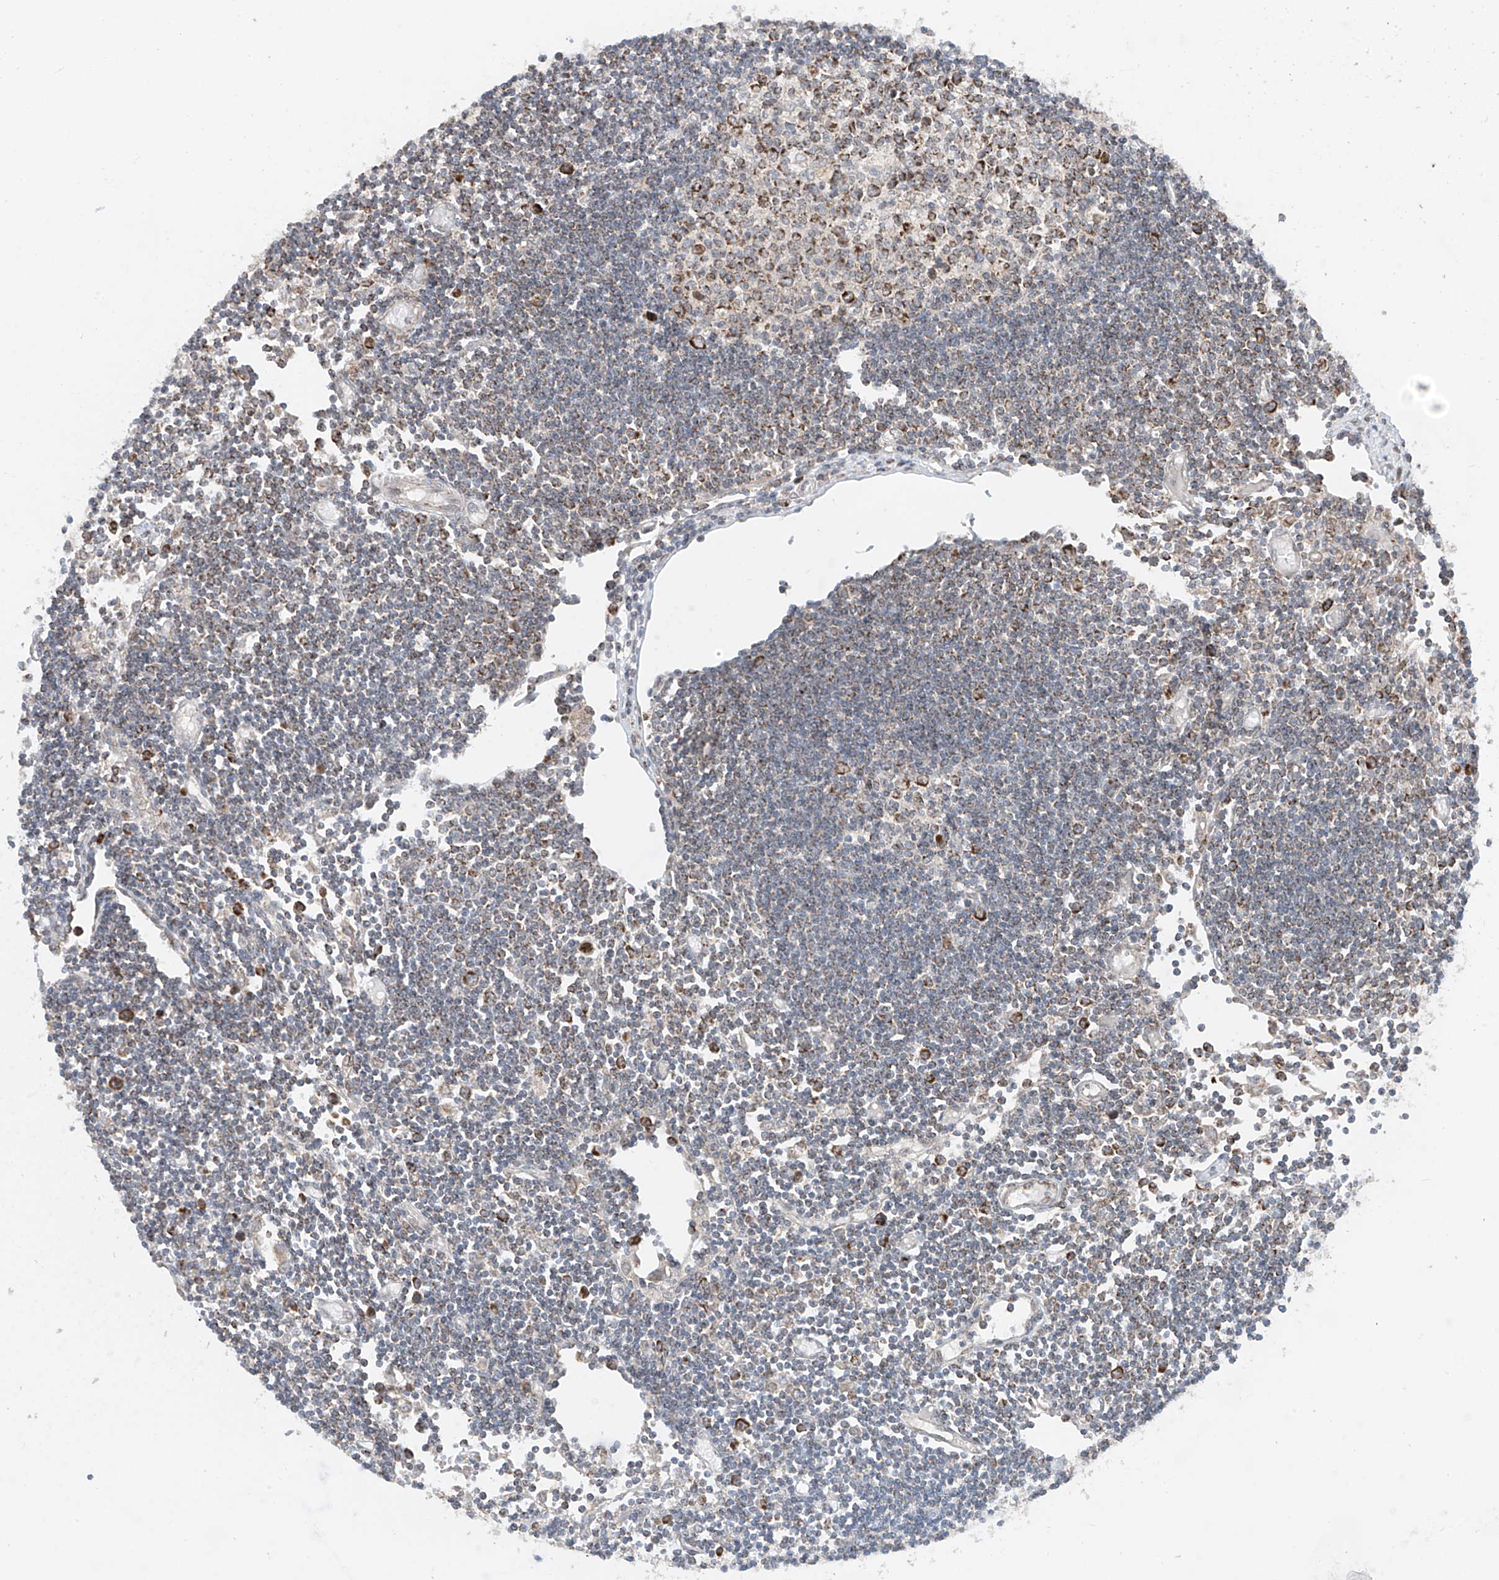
{"staining": {"intensity": "strong", "quantity": "25%-75%", "location": "cytoplasmic/membranous"}, "tissue": "lymph node", "cell_type": "Germinal center cells", "image_type": "normal", "snomed": [{"axis": "morphology", "description": "Normal tissue, NOS"}, {"axis": "topography", "description": "Lymph node"}], "caption": "Immunohistochemical staining of benign human lymph node reveals 25%-75% levels of strong cytoplasmic/membranous protein positivity in approximately 25%-75% of germinal center cells. Ihc stains the protein of interest in brown and the nuclei are stained blue.", "gene": "AHCTF1", "patient": {"sex": "female", "age": 11}}